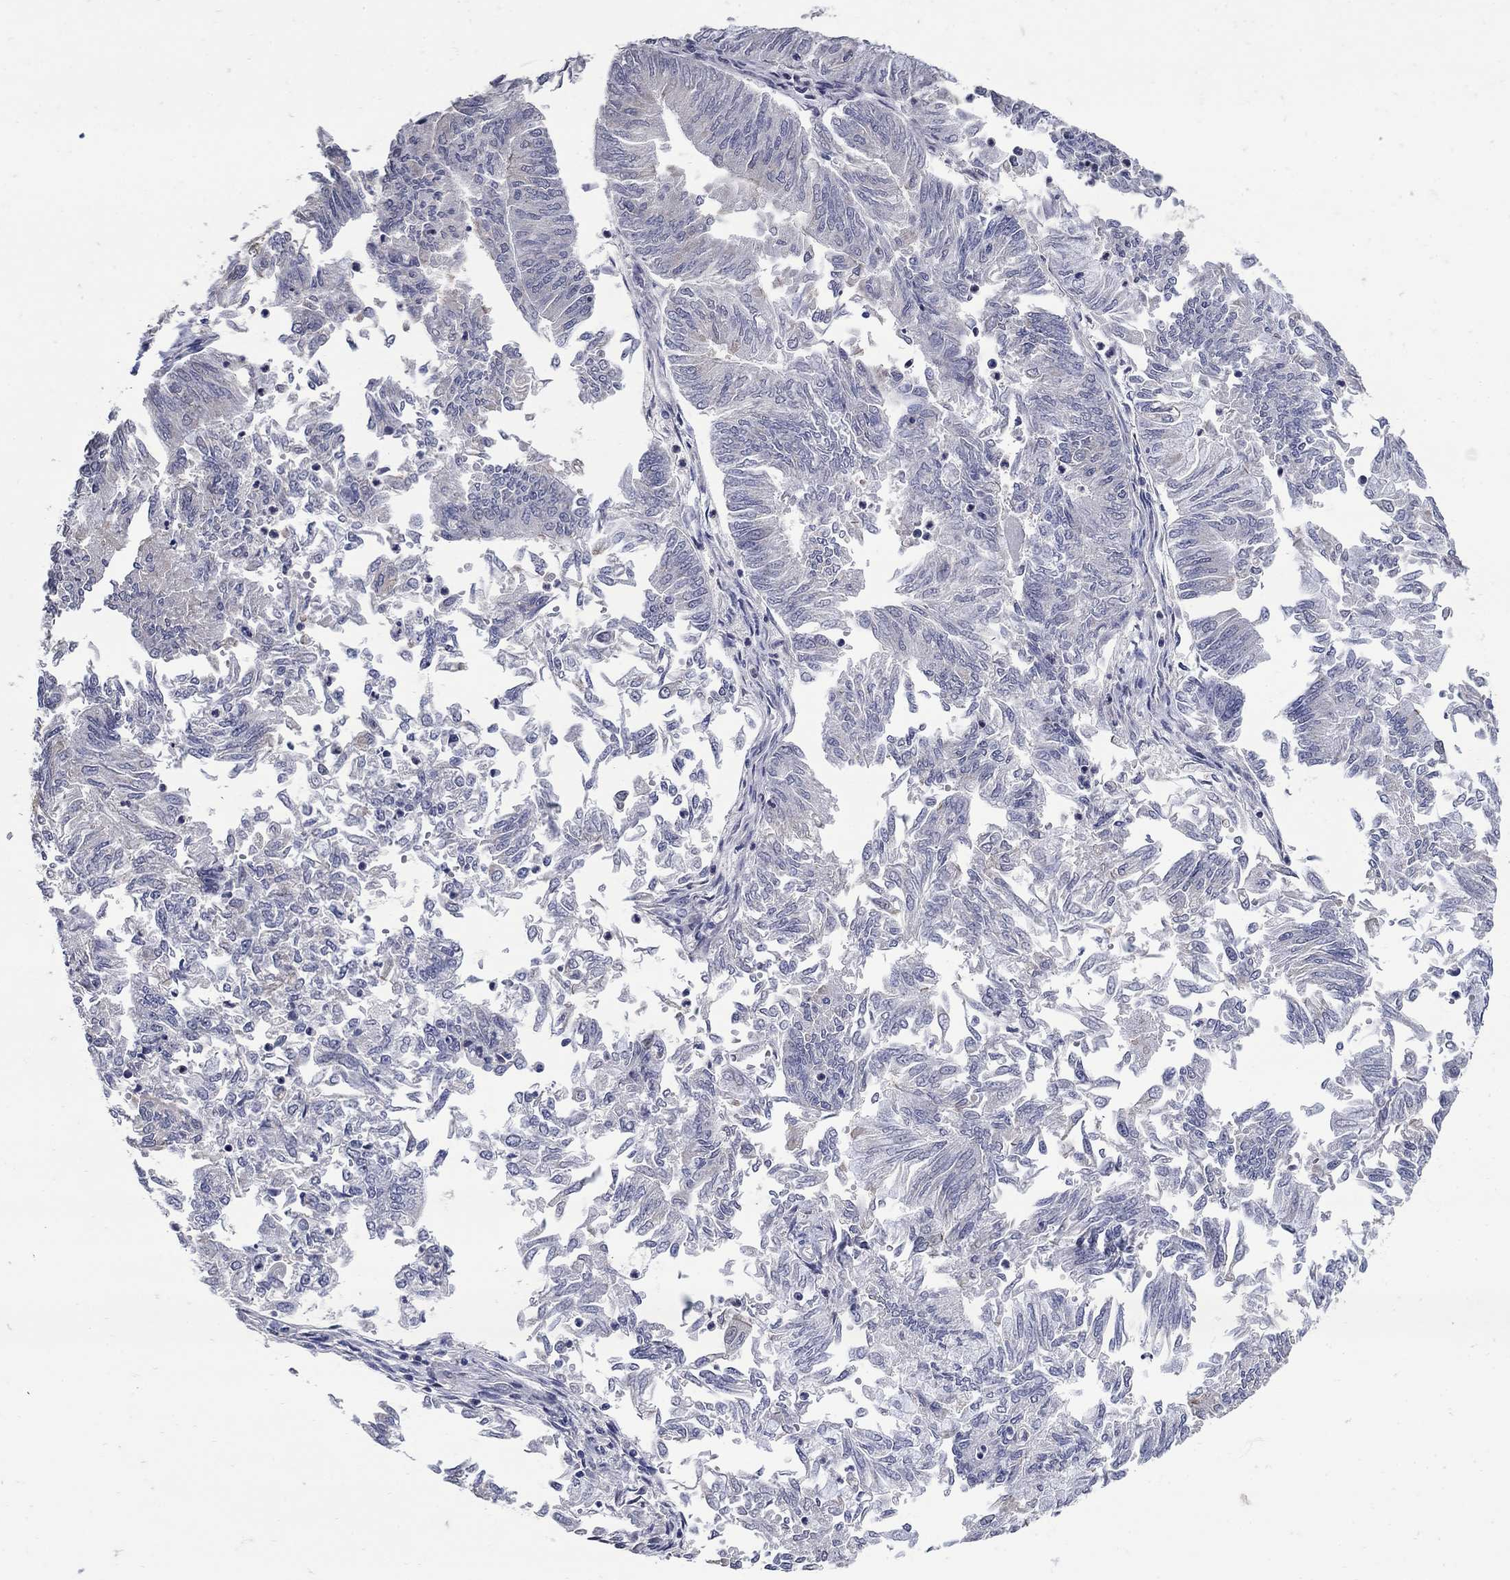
{"staining": {"intensity": "negative", "quantity": "none", "location": "none"}, "tissue": "endometrial cancer", "cell_type": "Tumor cells", "image_type": "cancer", "snomed": [{"axis": "morphology", "description": "Adenocarcinoma, NOS"}, {"axis": "topography", "description": "Endometrium"}], "caption": "High power microscopy micrograph of an immunohistochemistry photomicrograph of adenocarcinoma (endometrial), revealing no significant staining in tumor cells.", "gene": "CETN1", "patient": {"sex": "female", "age": 59}}